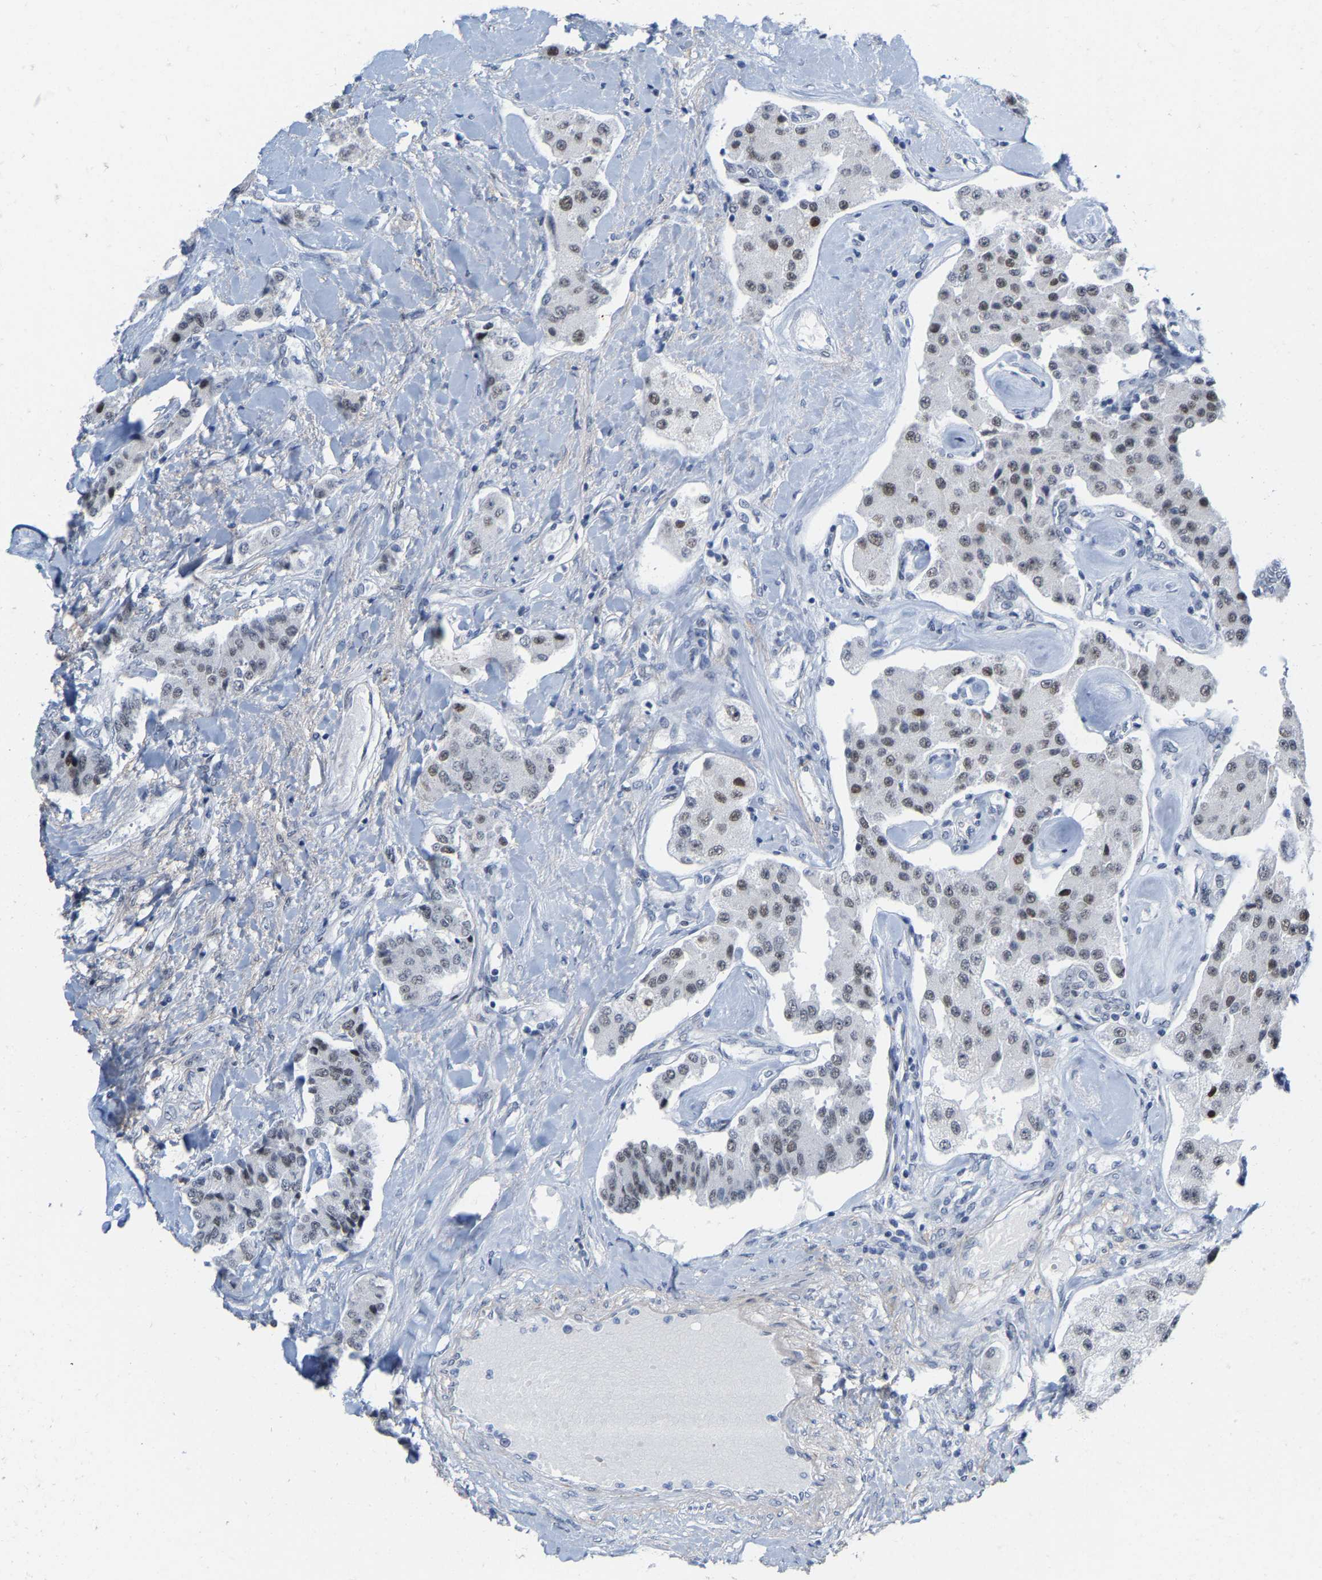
{"staining": {"intensity": "moderate", "quantity": ">75%", "location": "nuclear"}, "tissue": "carcinoid", "cell_type": "Tumor cells", "image_type": "cancer", "snomed": [{"axis": "morphology", "description": "Carcinoid, malignant, NOS"}, {"axis": "topography", "description": "Pancreas"}], "caption": "The immunohistochemical stain shows moderate nuclear expression in tumor cells of malignant carcinoid tissue. (Brightfield microscopy of DAB IHC at high magnification).", "gene": "FAM180A", "patient": {"sex": "male", "age": 41}}